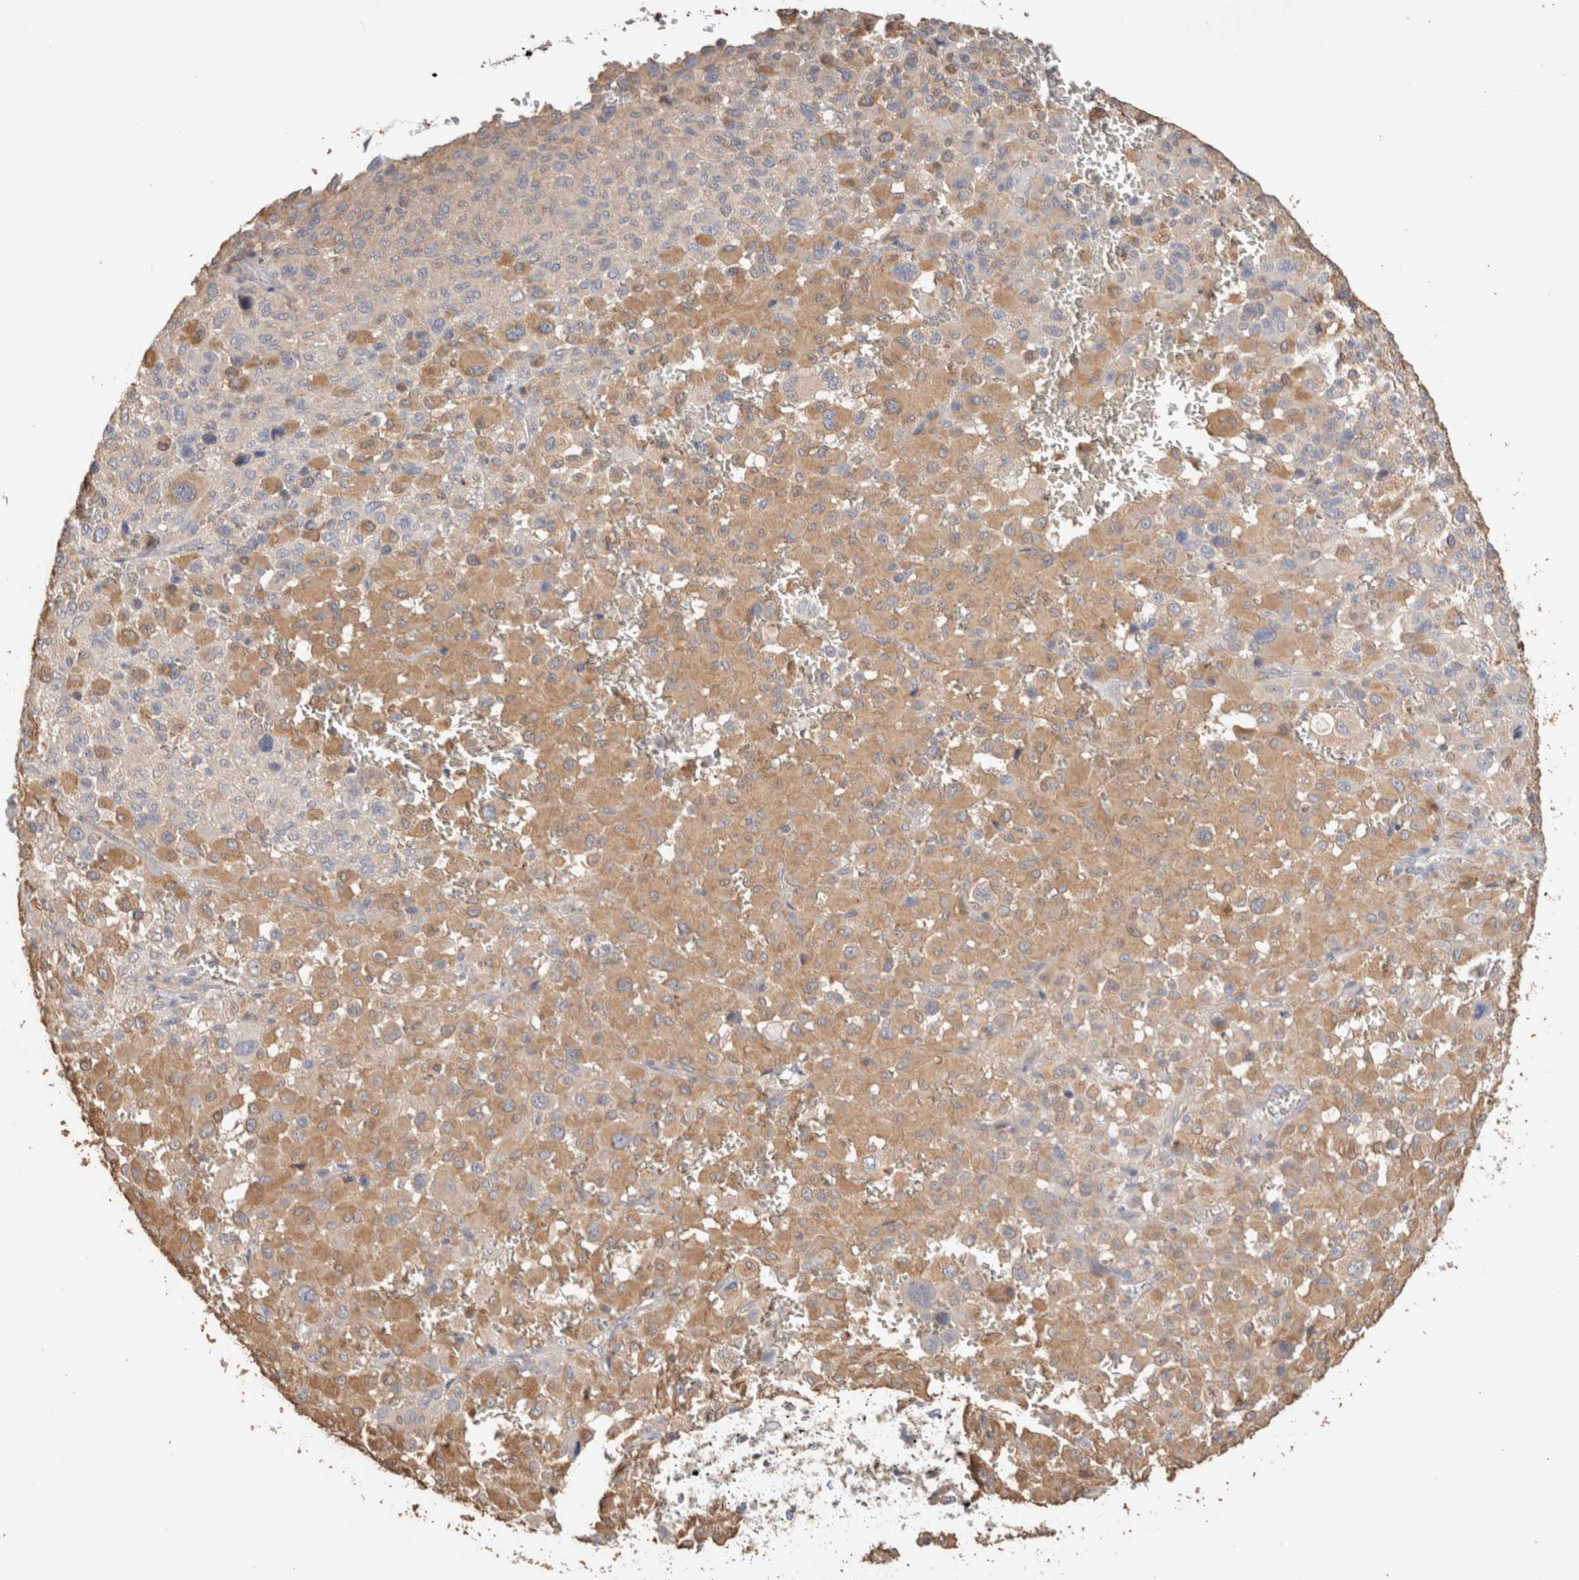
{"staining": {"intensity": "moderate", "quantity": "25%-75%", "location": "cytoplasmic/membranous"}, "tissue": "melanoma", "cell_type": "Tumor cells", "image_type": "cancer", "snomed": [{"axis": "morphology", "description": "Malignant melanoma, Metastatic site"}, {"axis": "topography", "description": "Skin"}], "caption": "A histopathology image showing moderate cytoplasmic/membranous staining in approximately 25%-75% of tumor cells in malignant melanoma (metastatic site), as visualized by brown immunohistochemical staining.", "gene": "CFAP418", "patient": {"sex": "female", "age": 74}}